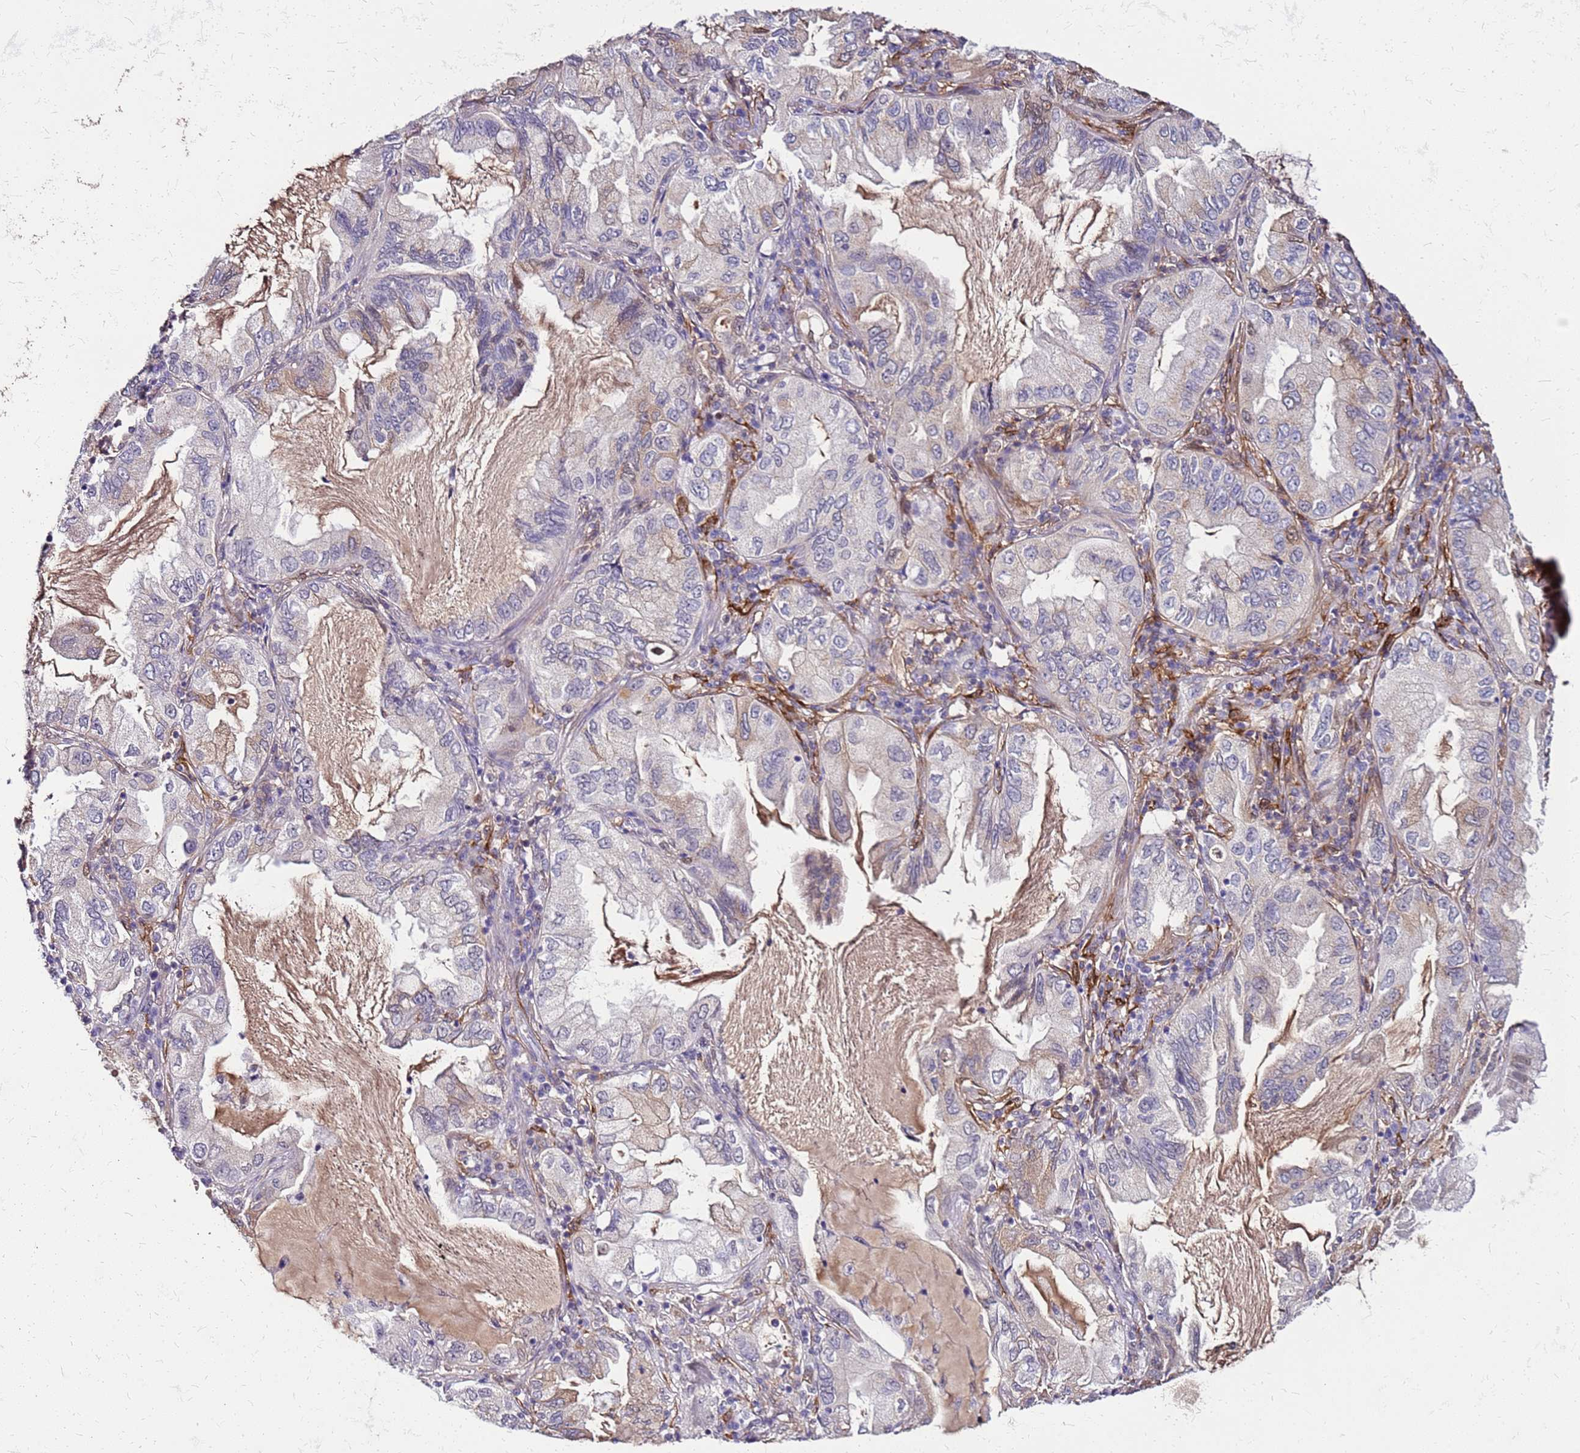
{"staining": {"intensity": "negative", "quantity": "none", "location": "none"}, "tissue": "lung cancer", "cell_type": "Tumor cells", "image_type": "cancer", "snomed": [{"axis": "morphology", "description": "Adenocarcinoma, NOS"}, {"axis": "topography", "description": "Lung"}], "caption": "The IHC image has no significant positivity in tumor cells of lung cancer tissue.", "gene": "ALDH1A3", "patient": {"sex": "female", "age": 69}}